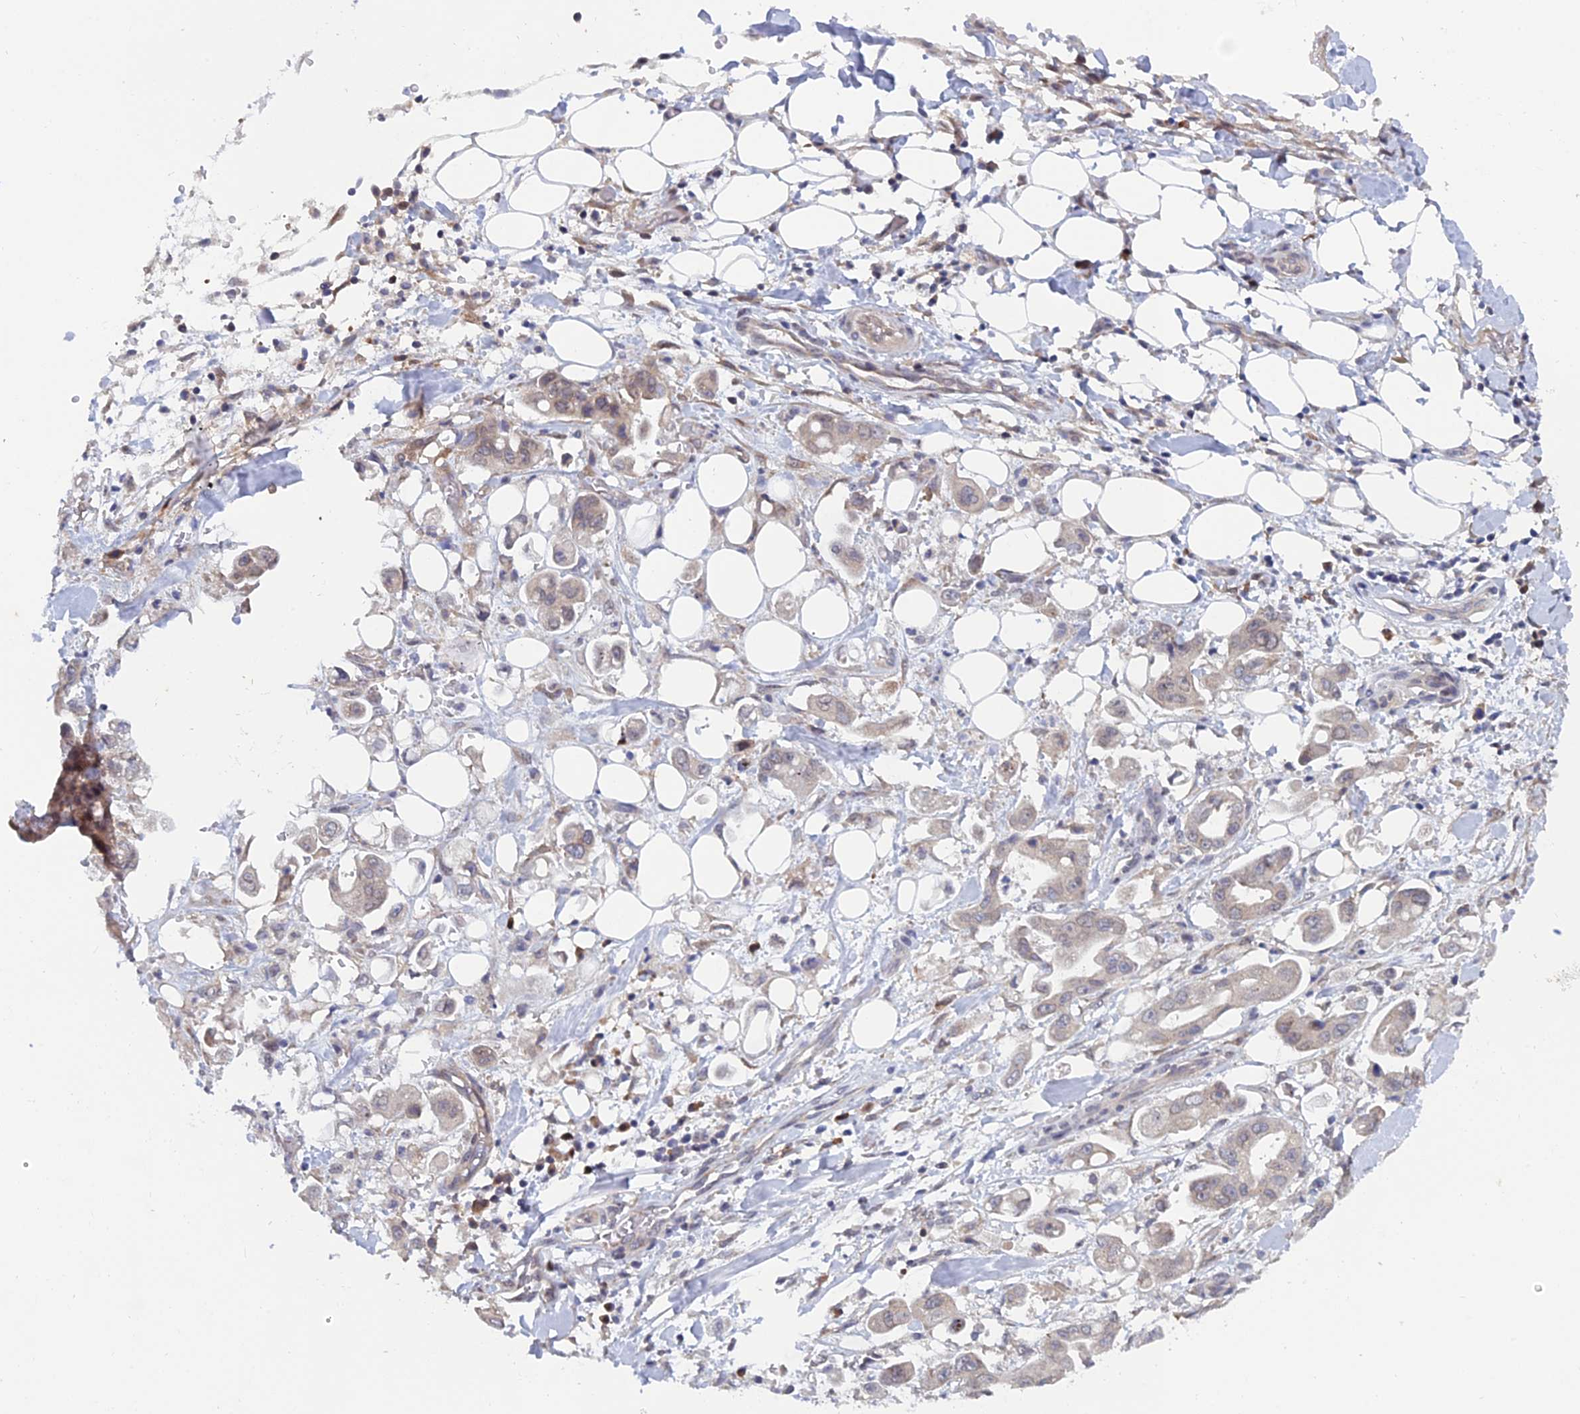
{"staining": {"intensity": "negative", "quantity": "none", "location": "none"}, "tissue": "stomach cancer", "cell_type": "Tumor cells", "image_type": "cancer", "snomed": [{"axis": "morphology", "description": "Adenocarcinoma, NOS"}, {"axis": "topography", "description": "Stomach"}], "caption": "Tumor cells show no significant expression in stomach cancer (adenocarcinoma).", "gene": "SRA1", "patient": {"sex": "male", "age": 62}}